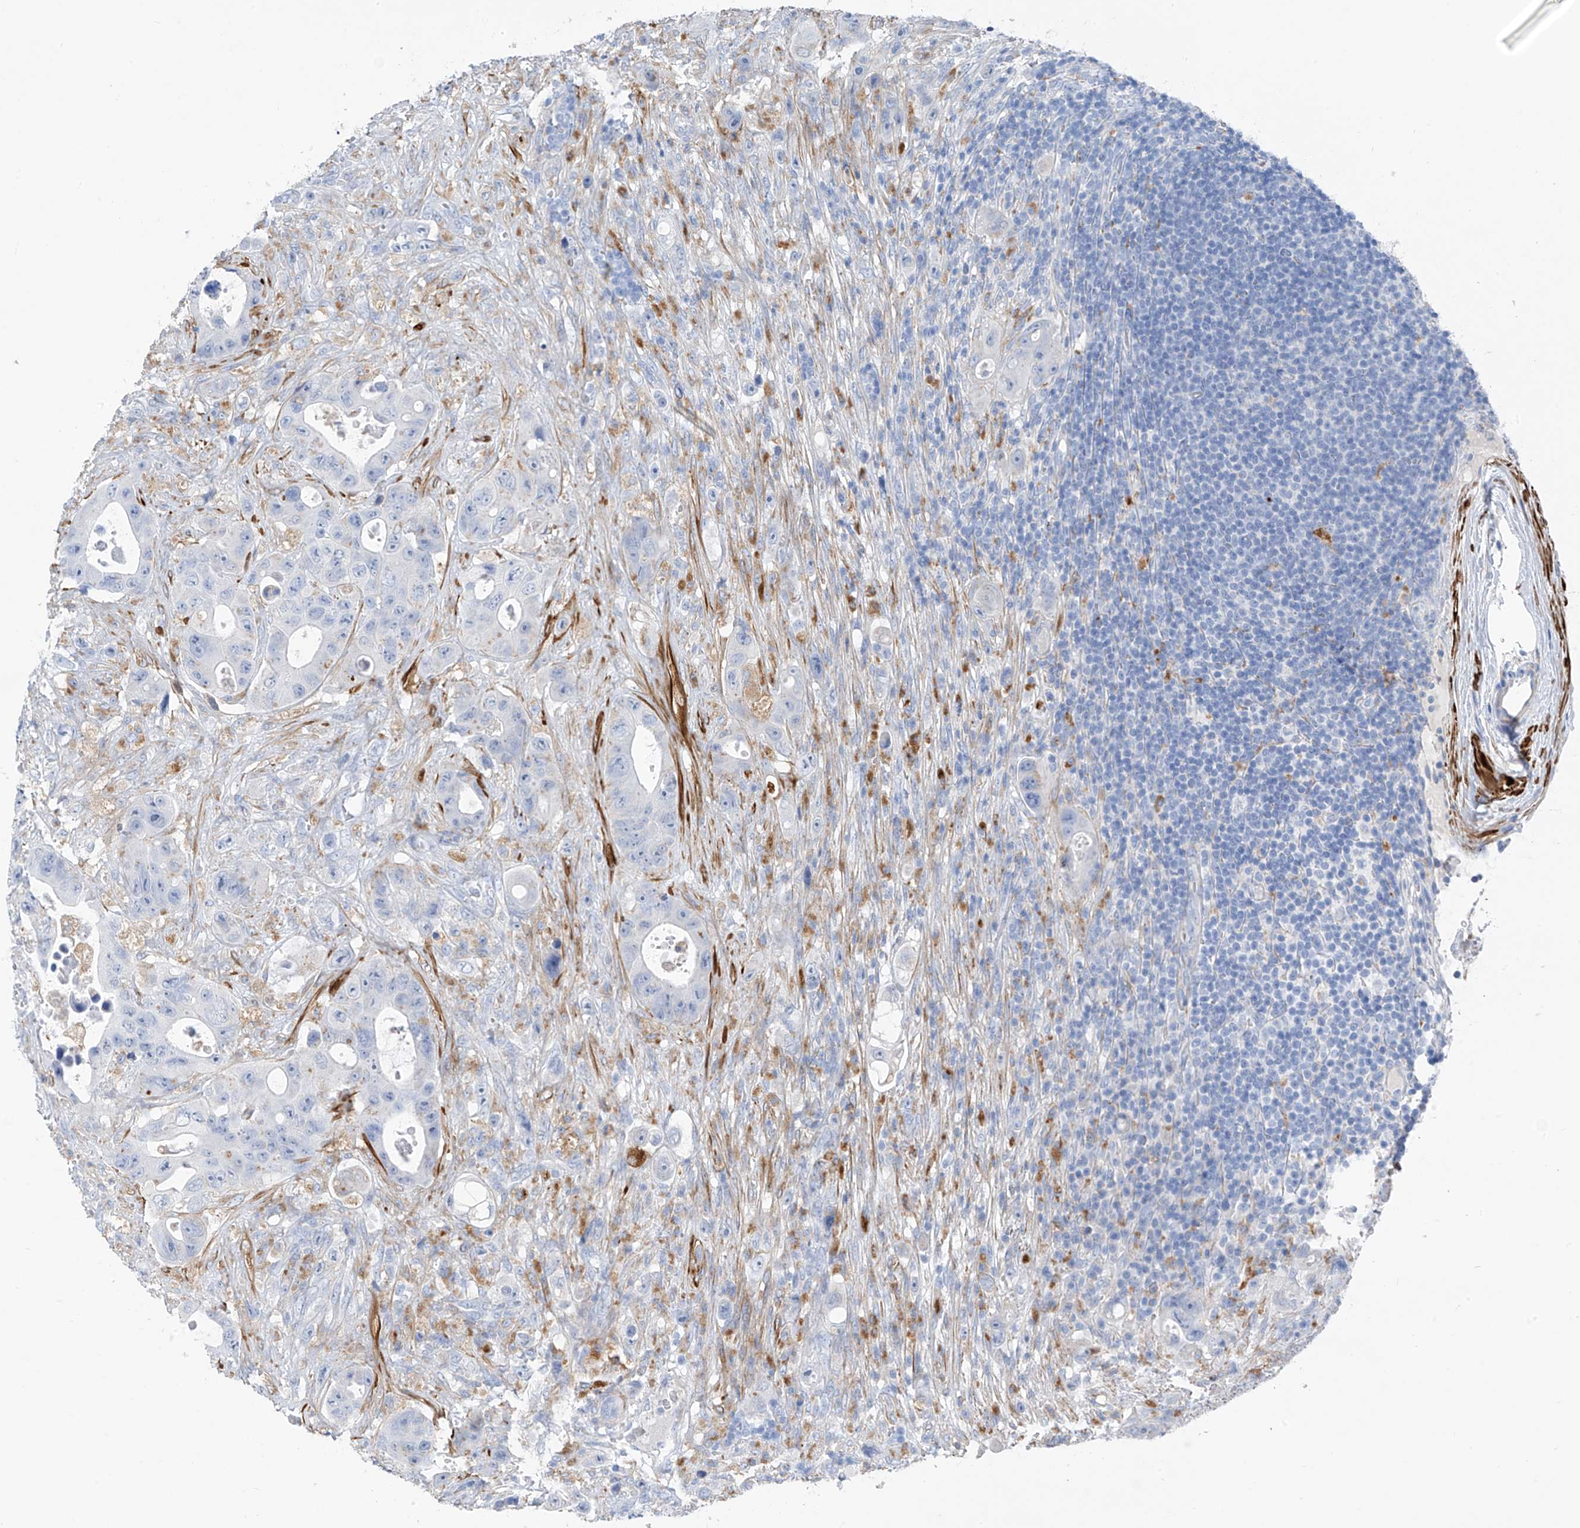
{"staining": {"intensity": "negative", "quantity": "none", "location": "none"}, "tissue": "colorectal cancer", "cell_type": "Tumor cells", "image_type": "cancer", "snomed": [{"axis": "morphology", "description": "Adenocarcinoma, NOS"}, {"axis": "topography", "description": "Colon"}], "caption": "This is an immunohistochemistry (IHC) histopathology image of human colorectal cancer (adenocarcinoma). There is no positivity in tumor cells.", "gene": "GLMP", "patient": {"sex": "female", "age": 46}}